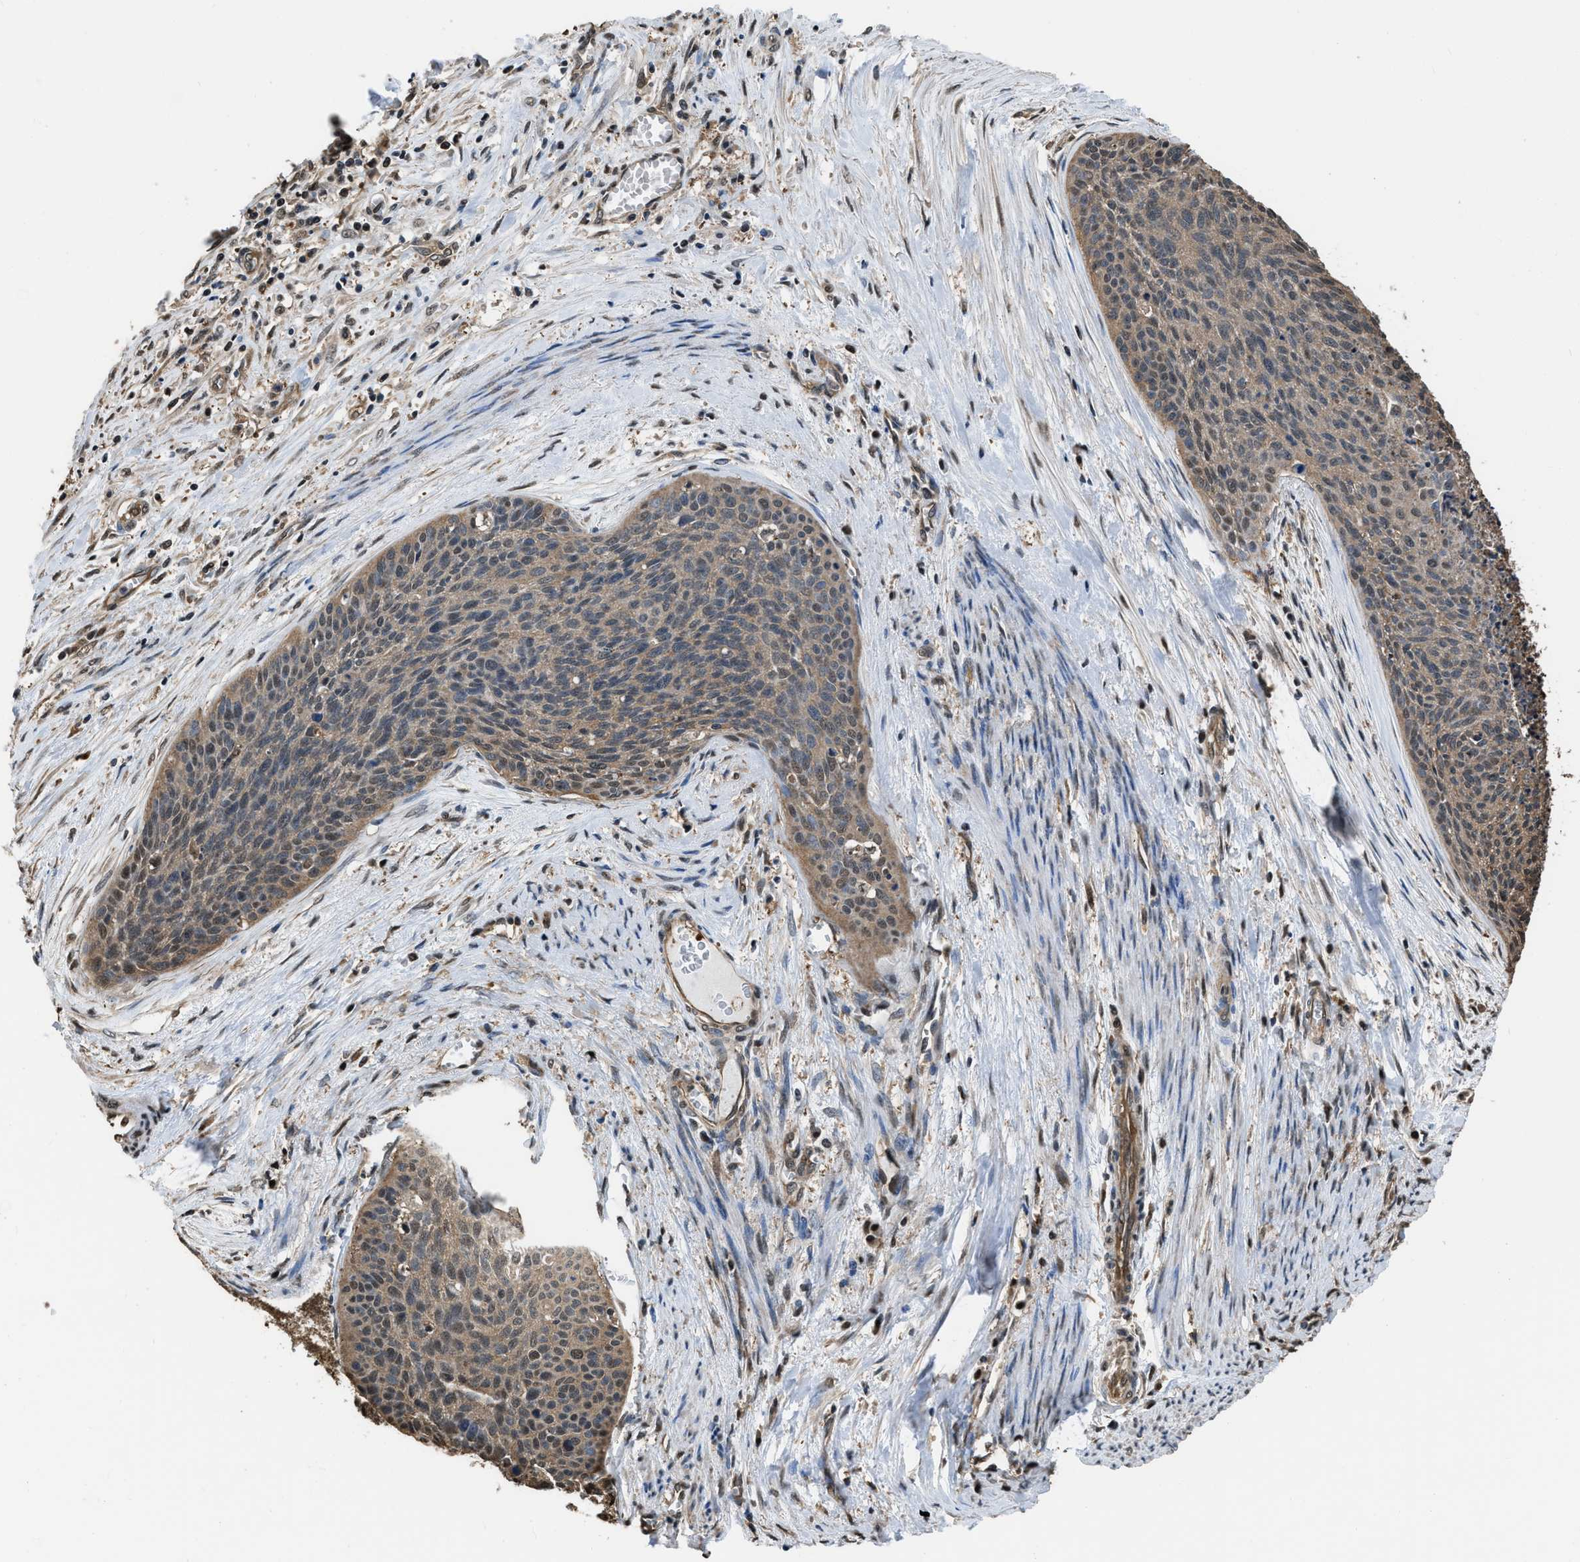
{"staining": {"intensity": "weak", "quantity": ">75%", "location": "cytoplasmic/membranous,nuclear"}, "tissue": "cervical cancer", "cell_type": "Tumor cells", "image_type": "cancer", "snomed": [{"axis": "morphology", "description": "Squamous cell carcinoma, NOS"}, {"axis": "topography", "description": "Cervix"}], "caption": "Immunohistochemistry histopathology image of neoplastic tissue: cervical cancer stained using immunohistochemistry reveals low levels of weak protein expression localized specifically in the cytoplasmic/membranous and nuclear of tumor cells, appearing as a cytoplasmic/membranous and nuclear brown color.", "gene": "FNTA", "patient": {"sex": "female", "age": 55}}